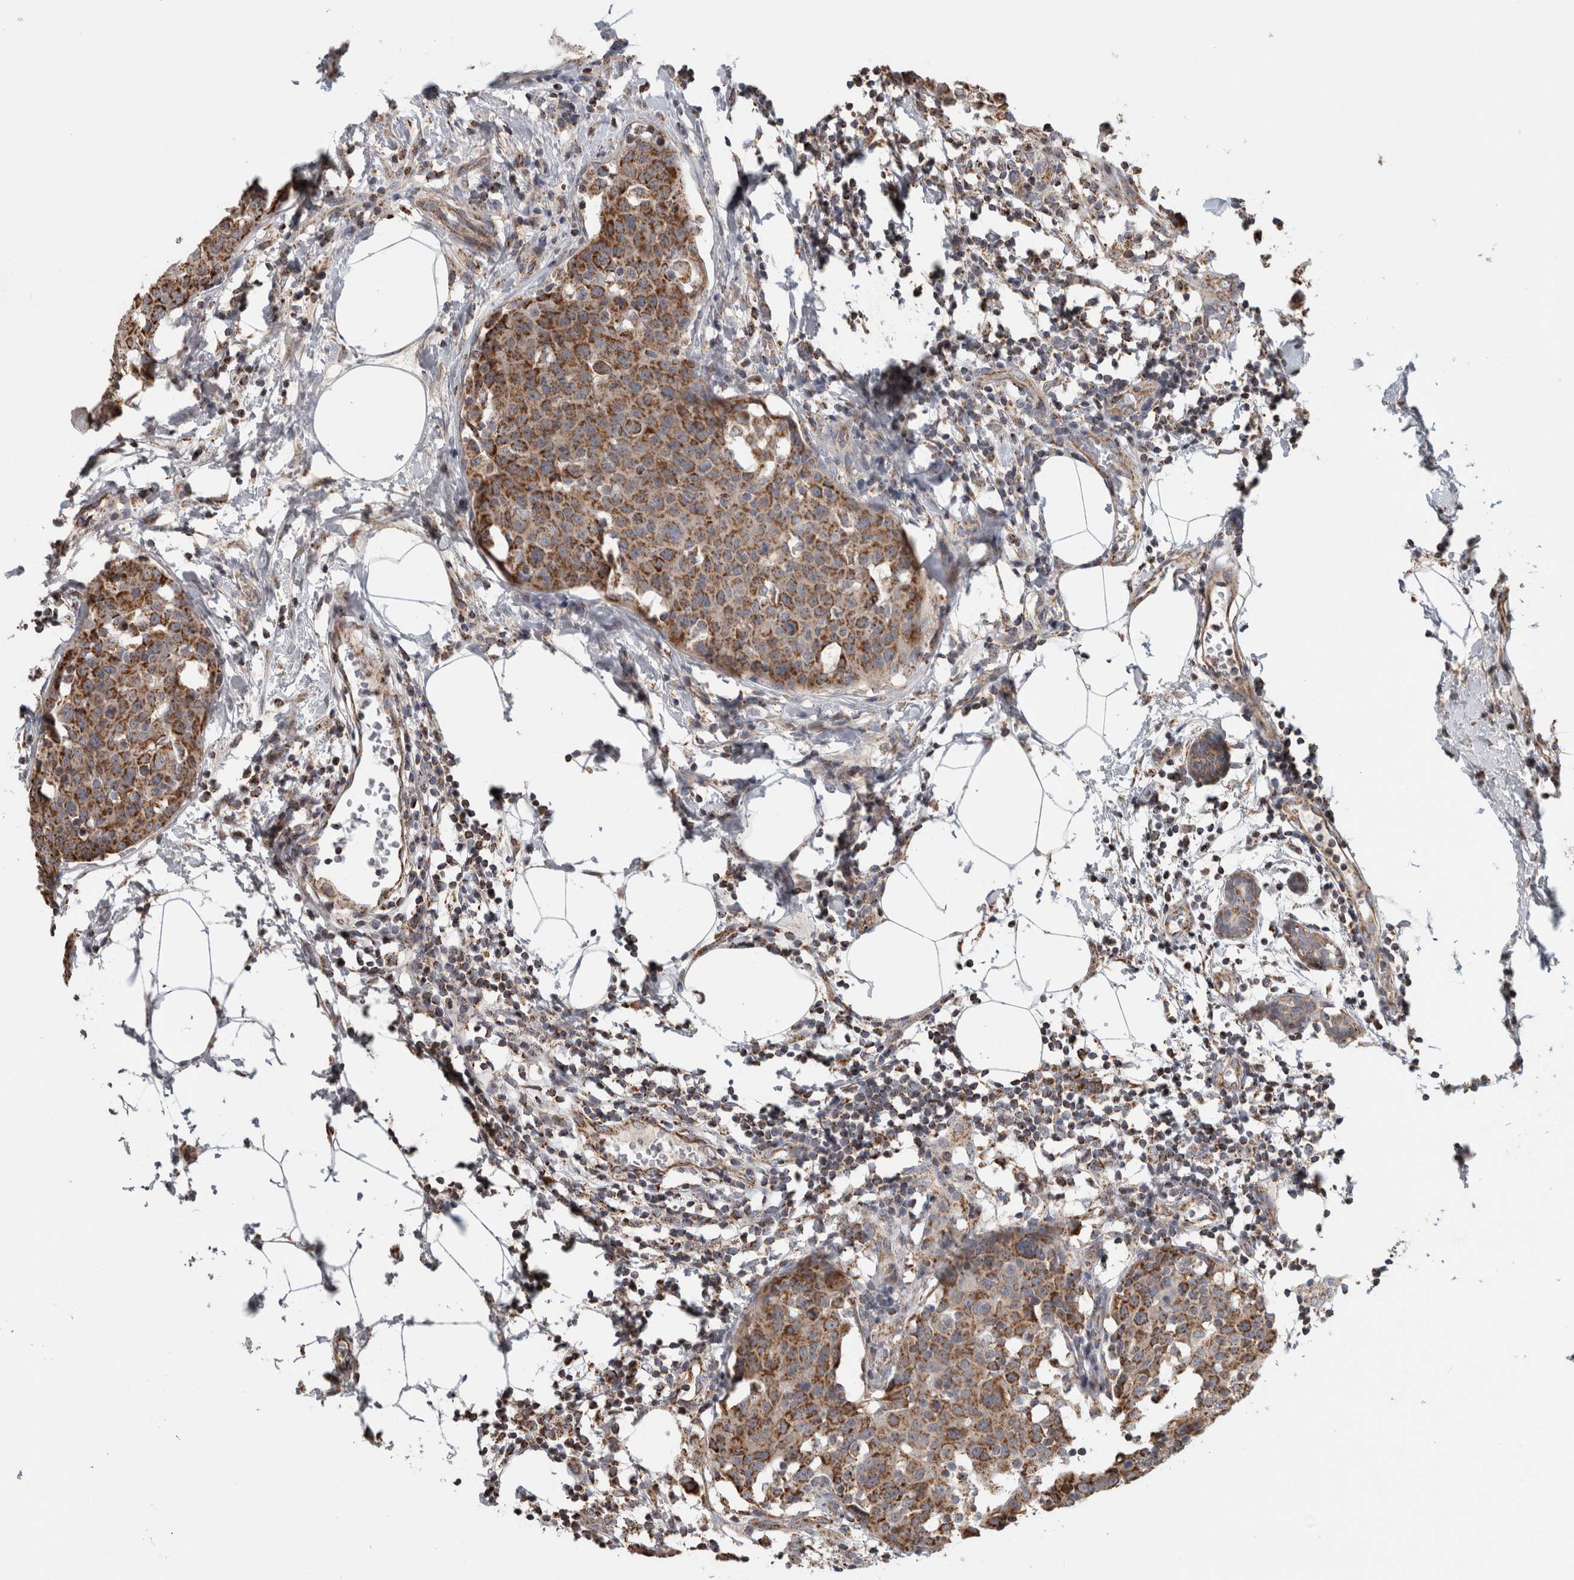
{"staining": {"intensity": "moderate", "quantity": ">75%", "location": "cytoplasmic/membranous"}, "tissue": "breast cancer", "cell_type": "Tumor cells", "image_type": "cancer", "snomed": [{"axis": "morphology", "description": "Normal tissue, NOS"}, {"axis": "morphology", "description": "Duct carcinoma"}, {"axis": "topography", "description": "Breast"}], "caption": "This is an image of immunohistochemistry staining of breast cancer, which shows moderate staining in the cytoplasmic/membranous of tumor cells.", "gene": "ST8SIA1", "patient": {"sex": "female", "age": 37}}